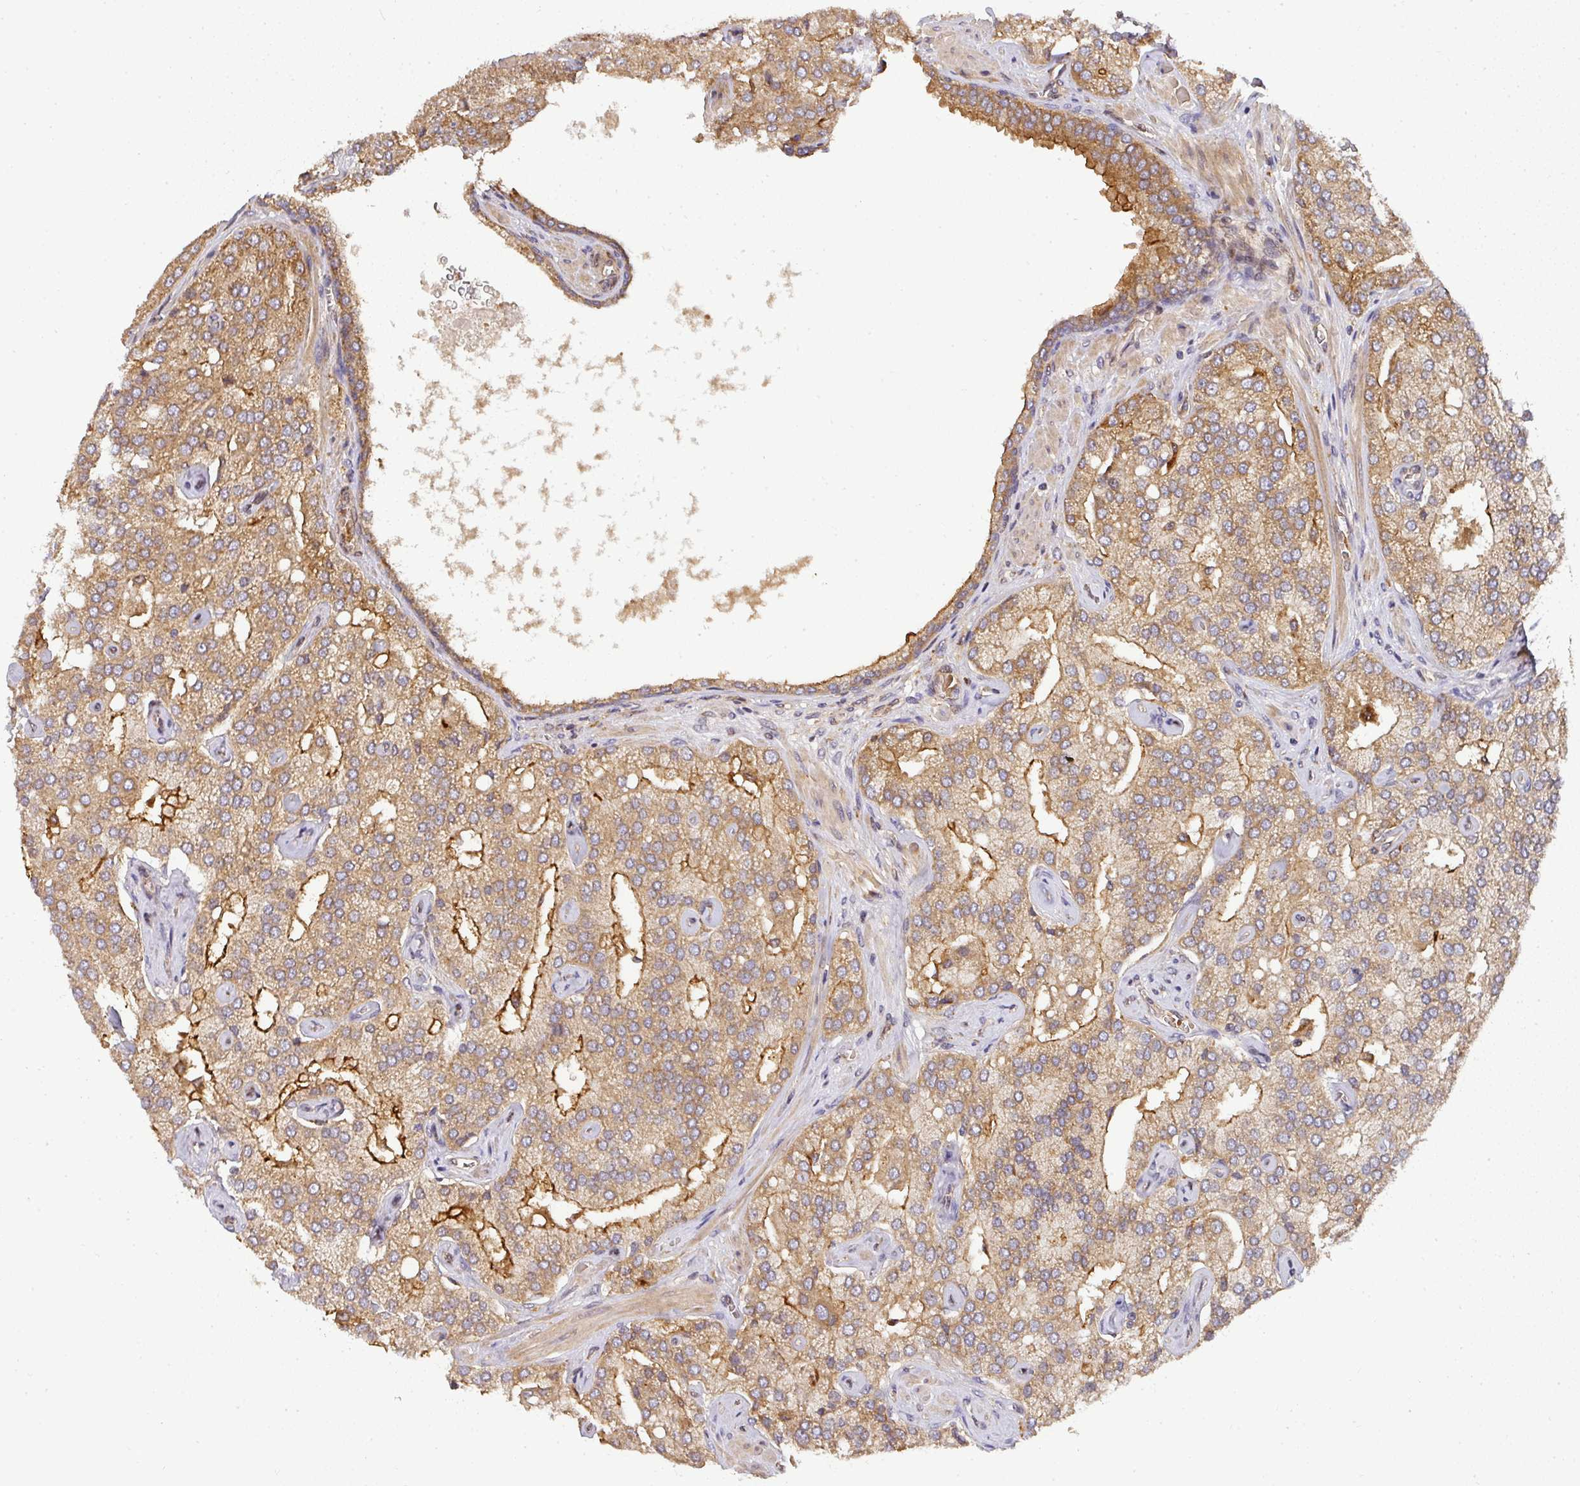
{"staining": {"intensity": "moderate", "quantity": ">75%", "location": "cytoplasmic/membranous"}, "tissue": "prostate cancer", "cell_type": "Tumor cells", "image_type": "cancer", "snomed": [{"axis": "morphology", "description": "Adenocarcinoma, High grade"}, {"axis": "topography", "description": "Prostate"}], "caption": "Protein staining by immunohistochemistry reveals moderate cytoplasmic/membranous positivity in about >75% of tumor cells in high-grade adenocarcinoma (prostate).", "gene": "MALSU1", "patient": {"sex": "male", "age": 68}}